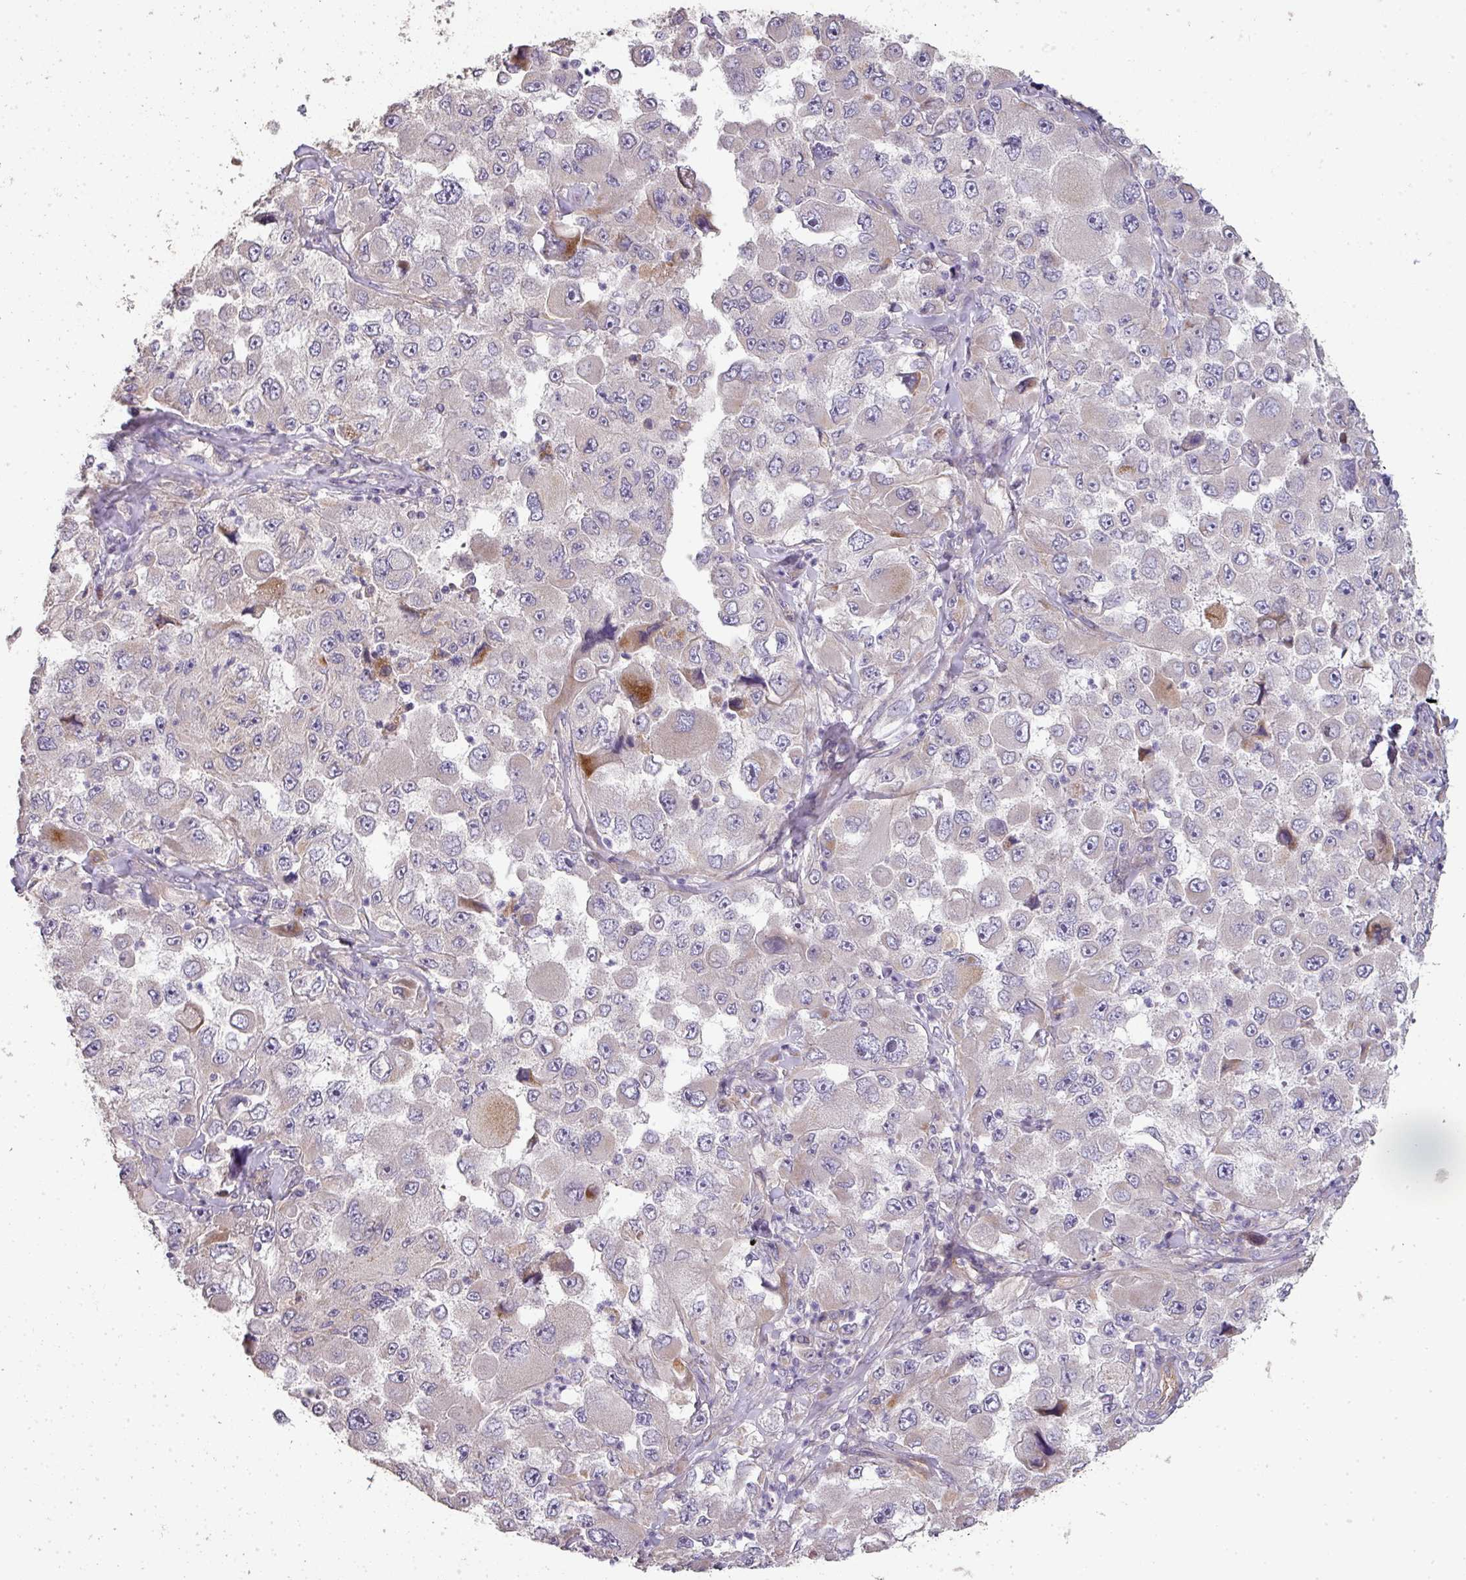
{"staining": {"intensity": "moderate", "quantity": "<25%", "location": "cytoplasmic/membranous"}, "tissue": "melanoma", "cell_type": "Tumor cells", "image_type": "cancer", "snomed": [{"axis": "morphology", "description": "Malignant melanoma, Metastatic site"}, {"axis": "topography", "description": "Lymph node"}], "caption": "DAB immunohistochemical staining of human malignant melanoma (metastatic site) displays moderate cytoplasmic/membranous protein staining in about <25% of tumor cells. The staining was performed using DAB (3,3'-diaminobenzidine), with brown indicating positive protein expression. Nuclei are stained blue with hematoxylin.", "gene": "PCDH1", "patient": {"sex": "male", "age": 62}}